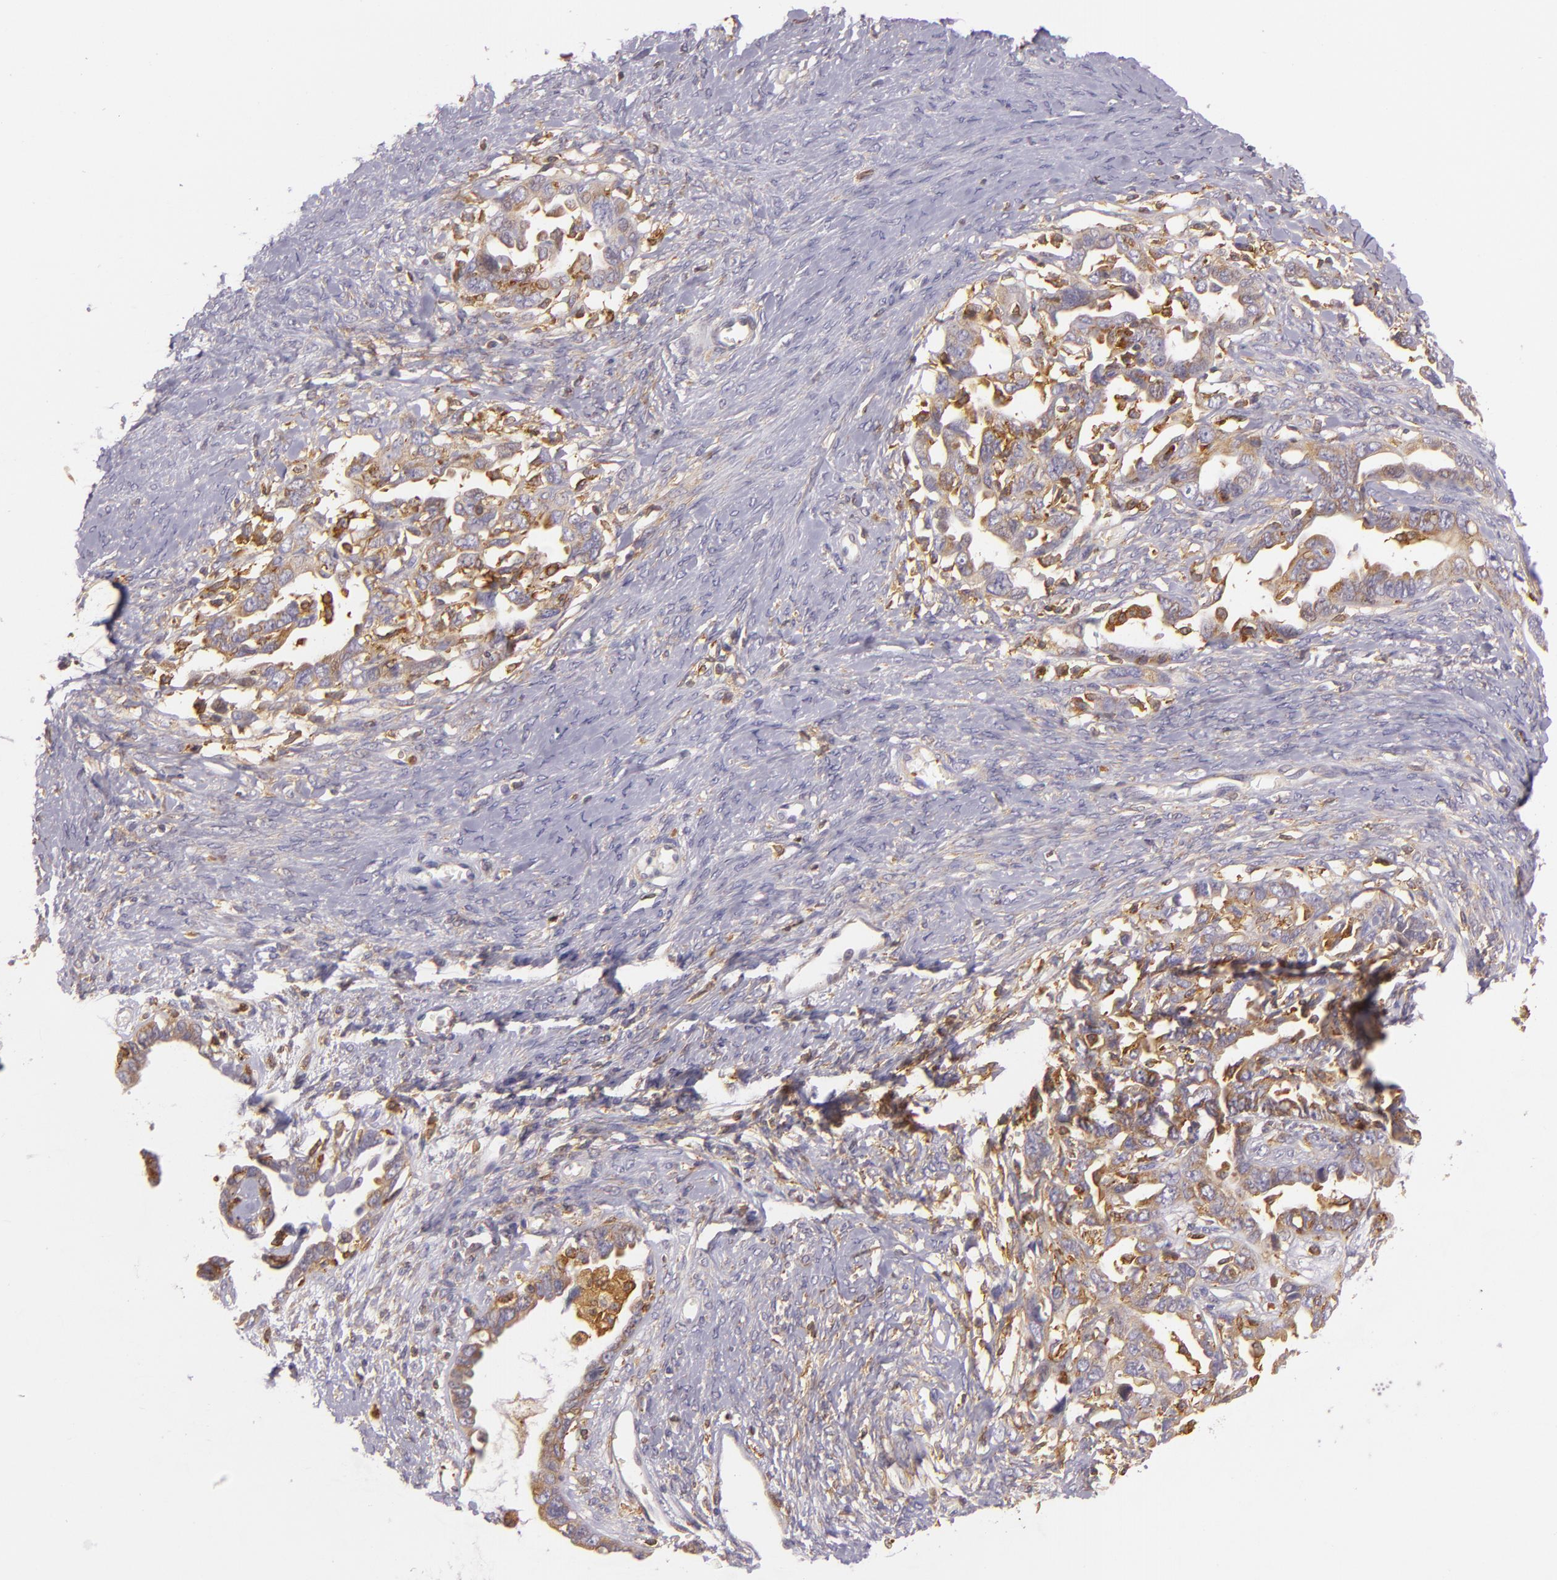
{"staining": {"intensity": "moderate", "quantity": ">75%", "location": "cytoplasmic/membranous"}, "tissue": "ovarian cancer", "cell_type": "Tumor cells", "image_type": "cancer", "snomed": [{"axis": "morphology", "description": "Cystadenocarcinoma, serous, NOS"}, {"axis": "topography", "description": "Ovary"}], "caption": "A brown stain shows moderate cytoplasmic/membranous expression of a protein in human serous cystadenocarcinoma (ovarian) tumor cells. Ihc stains the protein in brown and the nuclei are stained blue.", "gene": "TLN1", "patient": {"sex": "female", "age": 69}}